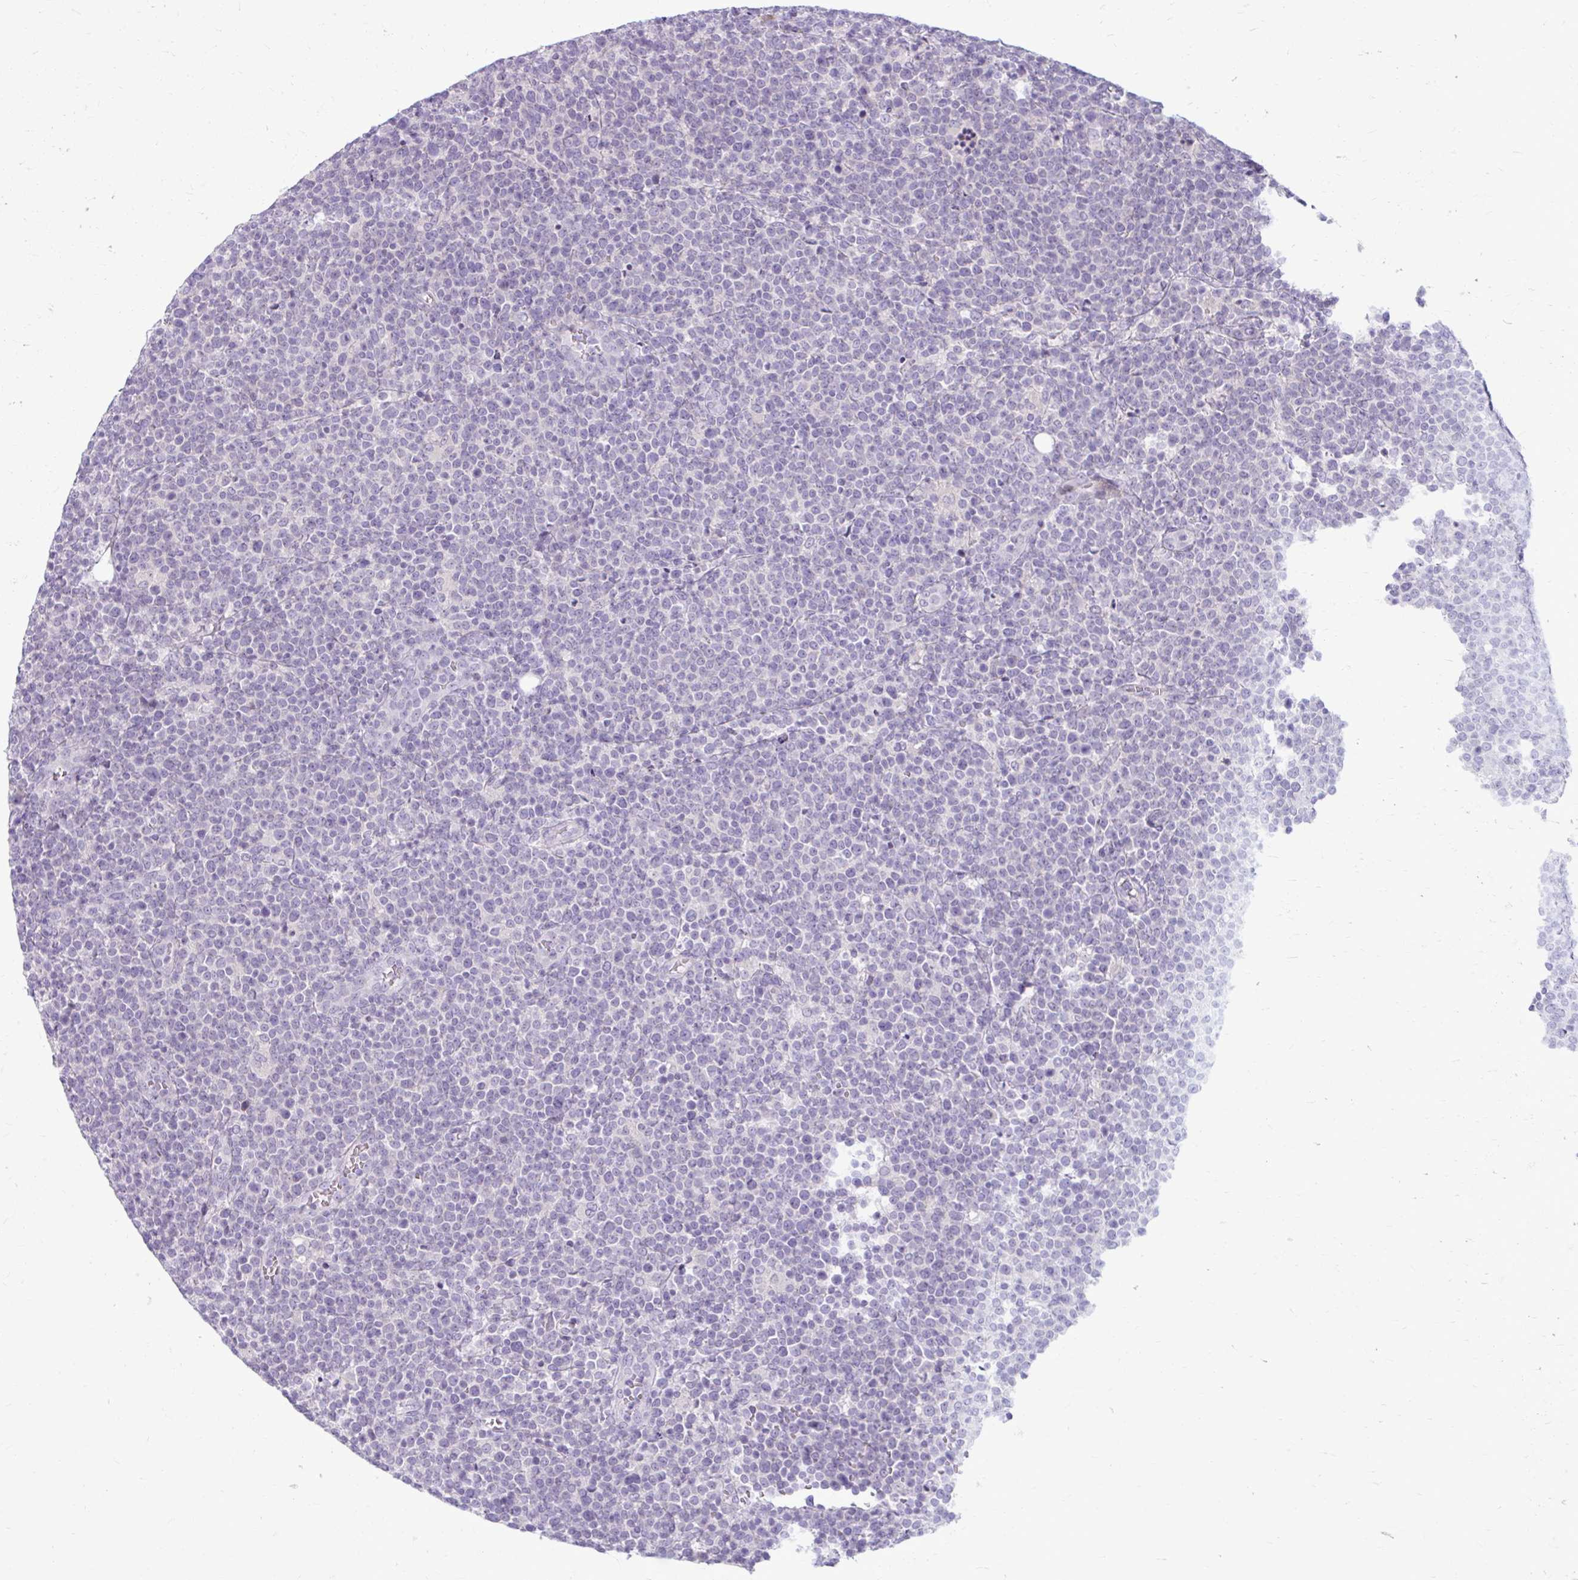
{"staining": {"intensity": "negative", "quantity": "none", "location": "none"}, "tissue": "lymphoma", "cell_type": "Tumor cells", "image_type": "cancer", "snomed": [{"axis": "morphology", "description": "Malignant lymphoma, non-Hodgkin's type, High grade"}, {"axis": "topography", "description": "Lymph node"}], "caption": "Immunohistochemical staining of human malignant lymphoma, non-Hodgkin's type (high-grade) reveals no significant staining in tumor cells.", "gene": "CHIA", "patient": {"sex": "male", "age": 61}}